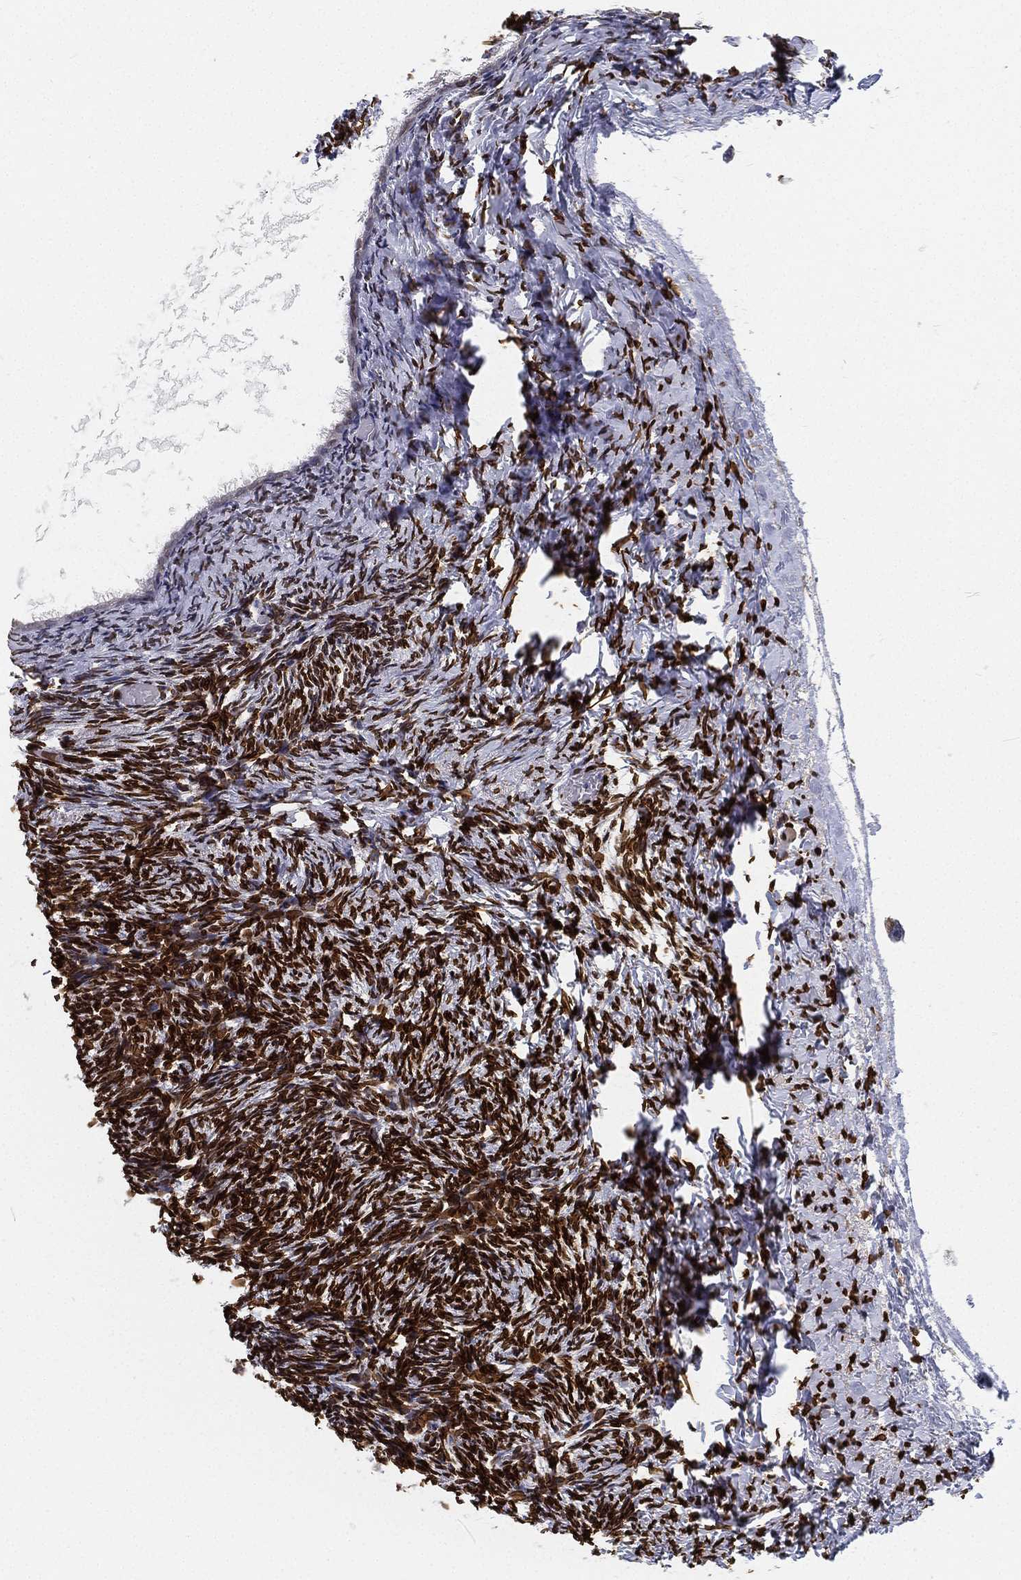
{"staining": {"intensity": "strong", "quantity": ">75%", "location": "nuclear"}, "tissue": "ovary", "cell_type": "Ovarian stroma cells", "image_type": "normal", "snomed": [{"axis": "morphology", "description": "Normal tissue, NOS"}, {"axis": "topography", "description": "Ovary"}], "caption": "Immunohistochemical staining of unremarkable human ovary displays >75% levels of strong nuclear protein expression in about >75% of ovarian stroma cells. The protein of interest is shown in brown color, while the nuclei are stained blue.", "gene": "PALB2", "patient": {"sex": "female", "age": 39}}